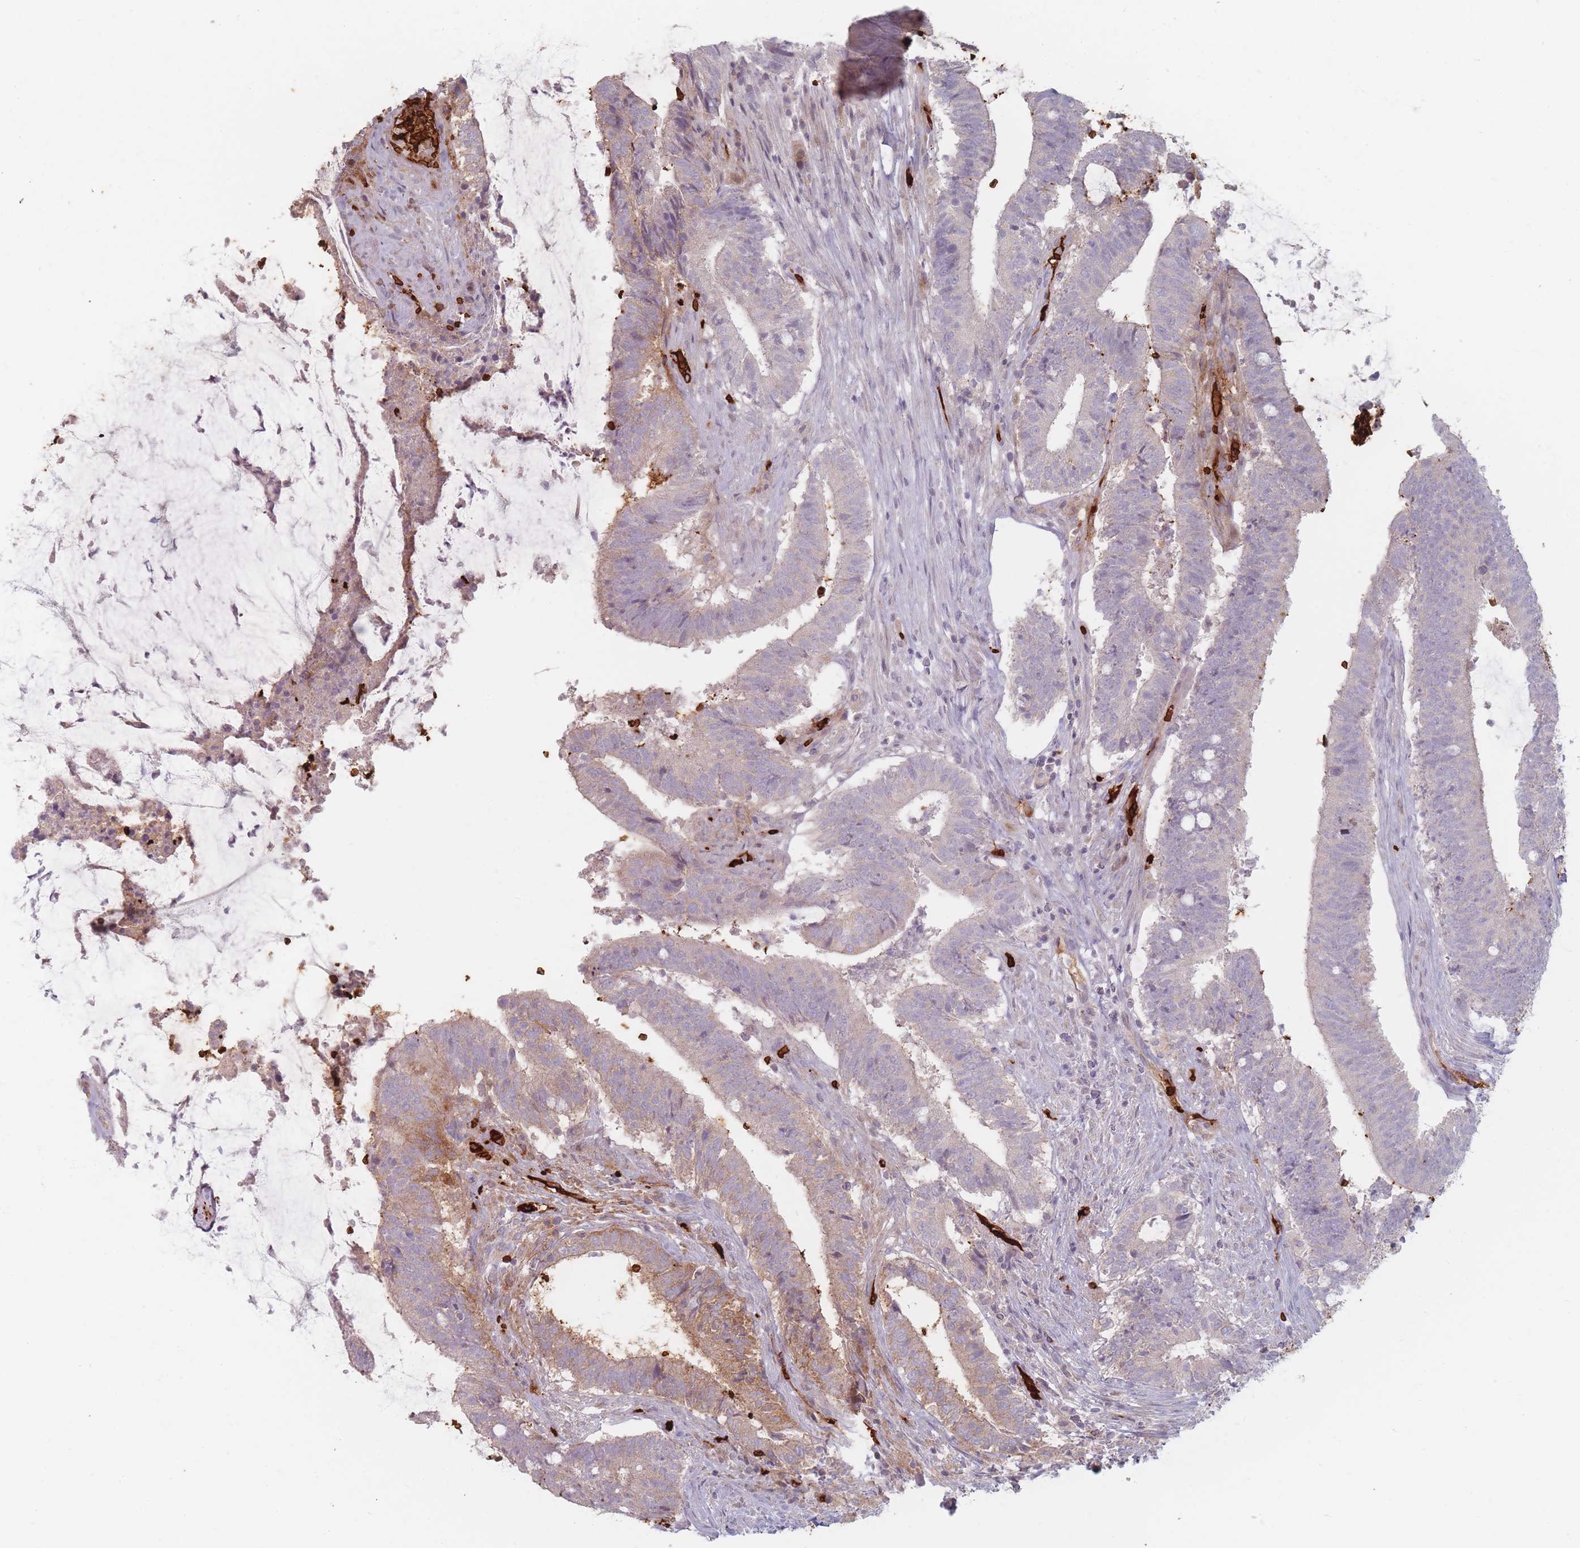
{"staining": {"intensity": "weak", "quantity": "<25%", "location": "cytoplasmic/membranous"}, "tissue": "colorectal cancer", "cell_type": "Tumor cells", "image_type": "cancer", "snomed": [{"axis": "morphology", "description": "Adenocarcinoma, NOS"}, {"axis": "topography", "description": "Colon"}], "caption": "IHC micrograph of human colorectal cancer (adenocarcinoma) stained for a protein (brown), which demonstrates no positivity in tumor cells. Nuclei are stained in blue.", "gene": "SLC2A6", "patient": {"sex": "female", "age": 43}}